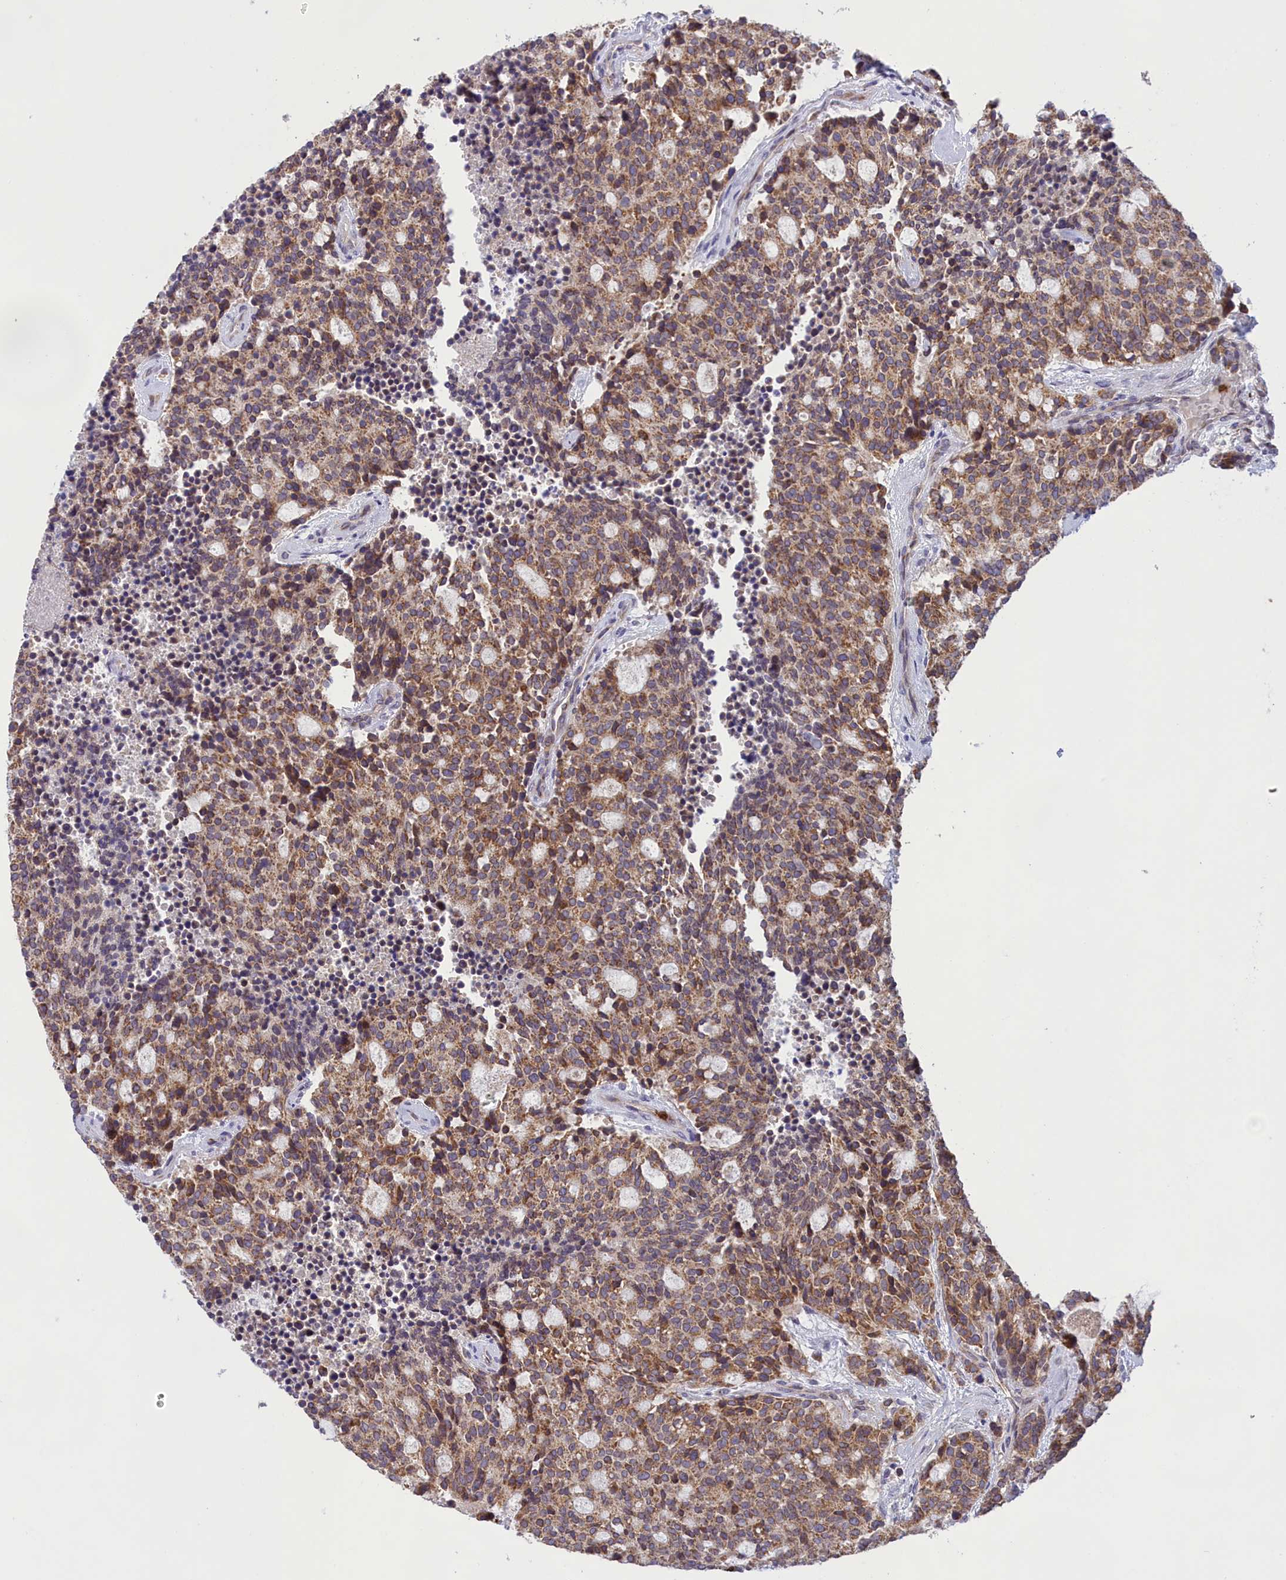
{"staining": {"intensity": "moderate", "quantity": ">75%", "location": "cytoplasmic/membranous"}, "tissue": "carcinoid", "cell_type": "Tumor cells", "image_type": "cancer", "snomed": [{"axis": "morphology", "description": "Carcinoid, malignant, NOS"}, {"axis": "topography", "description": "Pancreas"}], "caption": "Protein staining by immunohistochemistry reveals moderate cytoplasmic/membranous positivity in about >75% of tumor cells in malignant carcinoid. (Brightfield microscopy of DAB IHC at high magnification).", "gene": "PKHD1L1", "patient": {"sex": "female", "age": 54}}